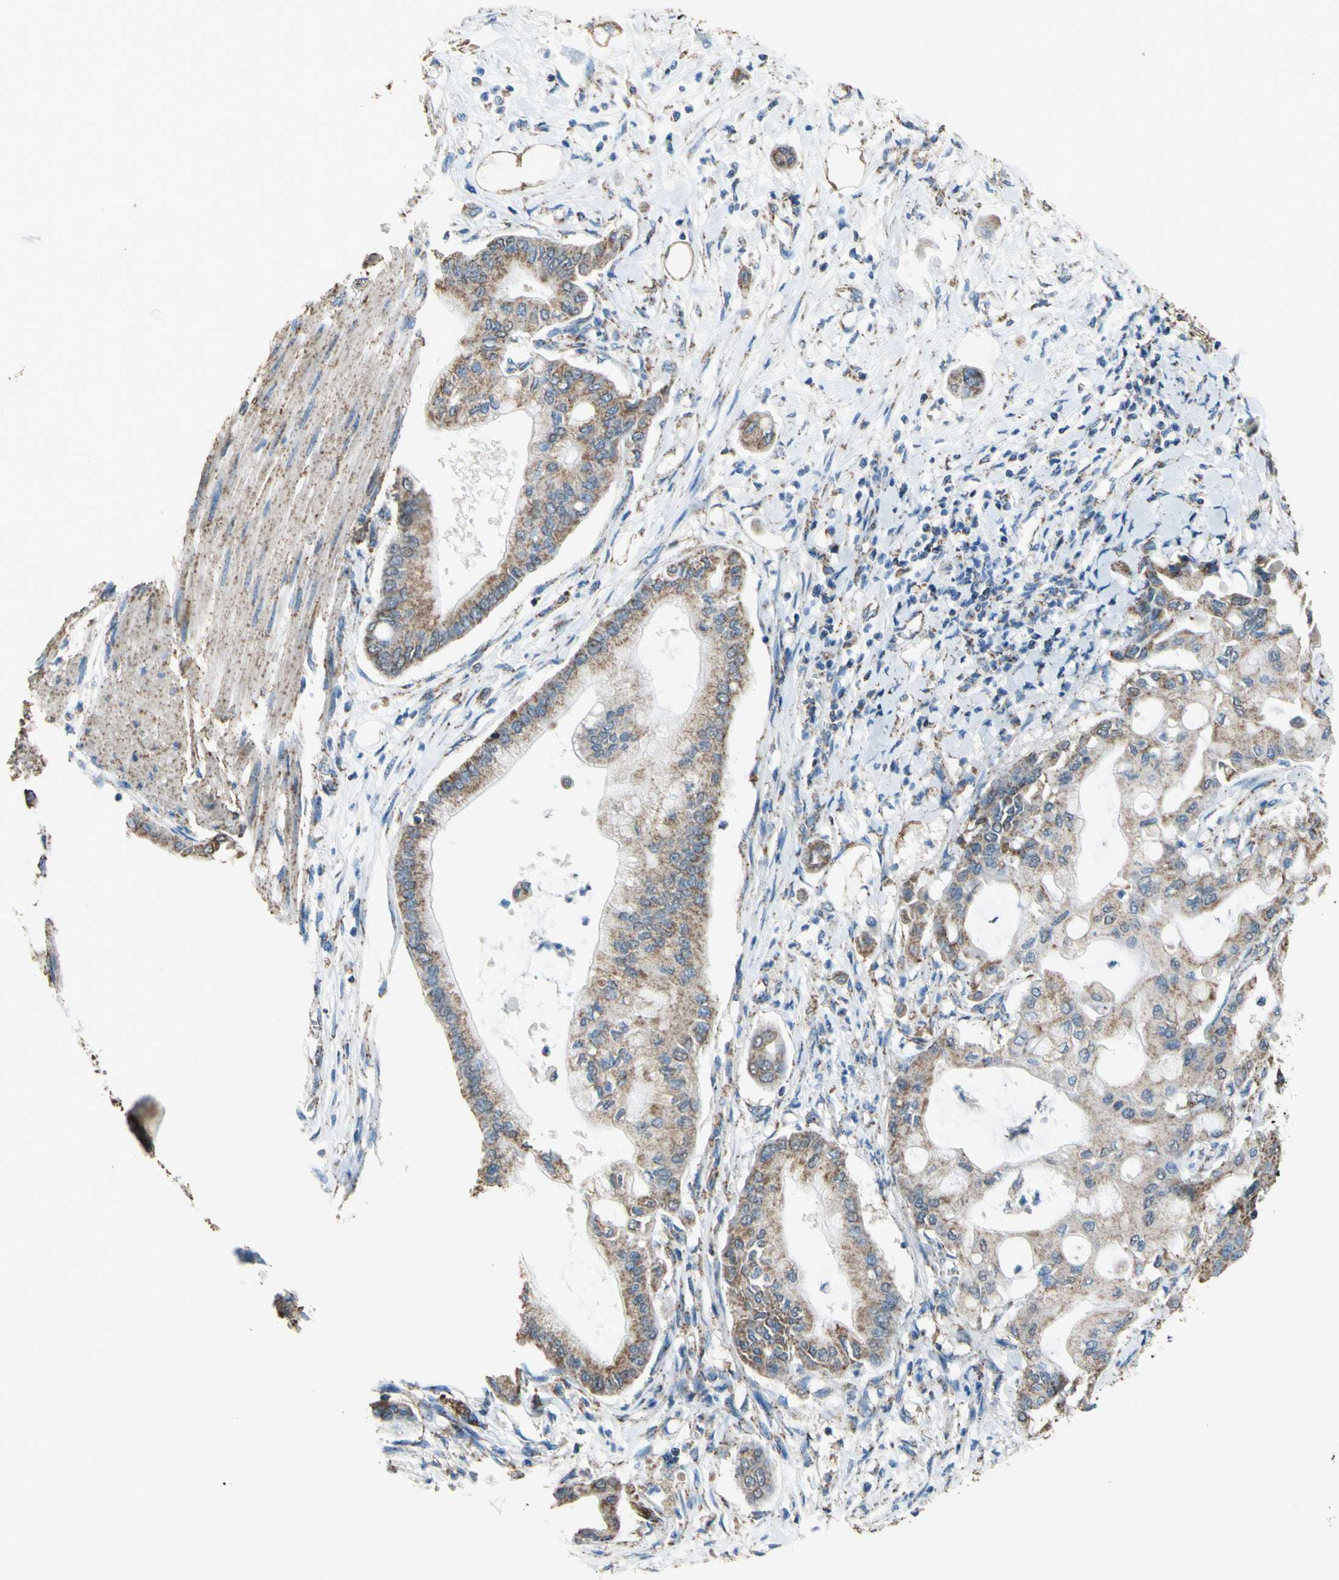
{"staining": {"intensity": "weak", "quantity": ">75%", "location": "cytoplasmic/membranous"}, "tissue": "pancreatic cancer", "cell_type": "Tumor cells", "image_type": "cancer", "snomed": [{"axis": "morphology", "description": "Adenocarcinoma, NOS"}, {"axis": "morphology", "description": "Adenocarcinoma, metastatic, NOS"}, {"axis": "topography", "description": "Lymph node"}, {"axis": "topography", "description": "Pancreas"}, {"axis": "topography", "description": "Duodenum"}], "caption": "Immunohistochemical staining of human pancreatic adenocarcinoma demonstrates low levels of weak cytoplasmic/membranous protein staining in about >75% of tumor cells. (brown staining indicates protein expression, while blue staining denotes nuclei).", "gene": "CMKLR2", "patient": {"sex": "female", "age": 64}}